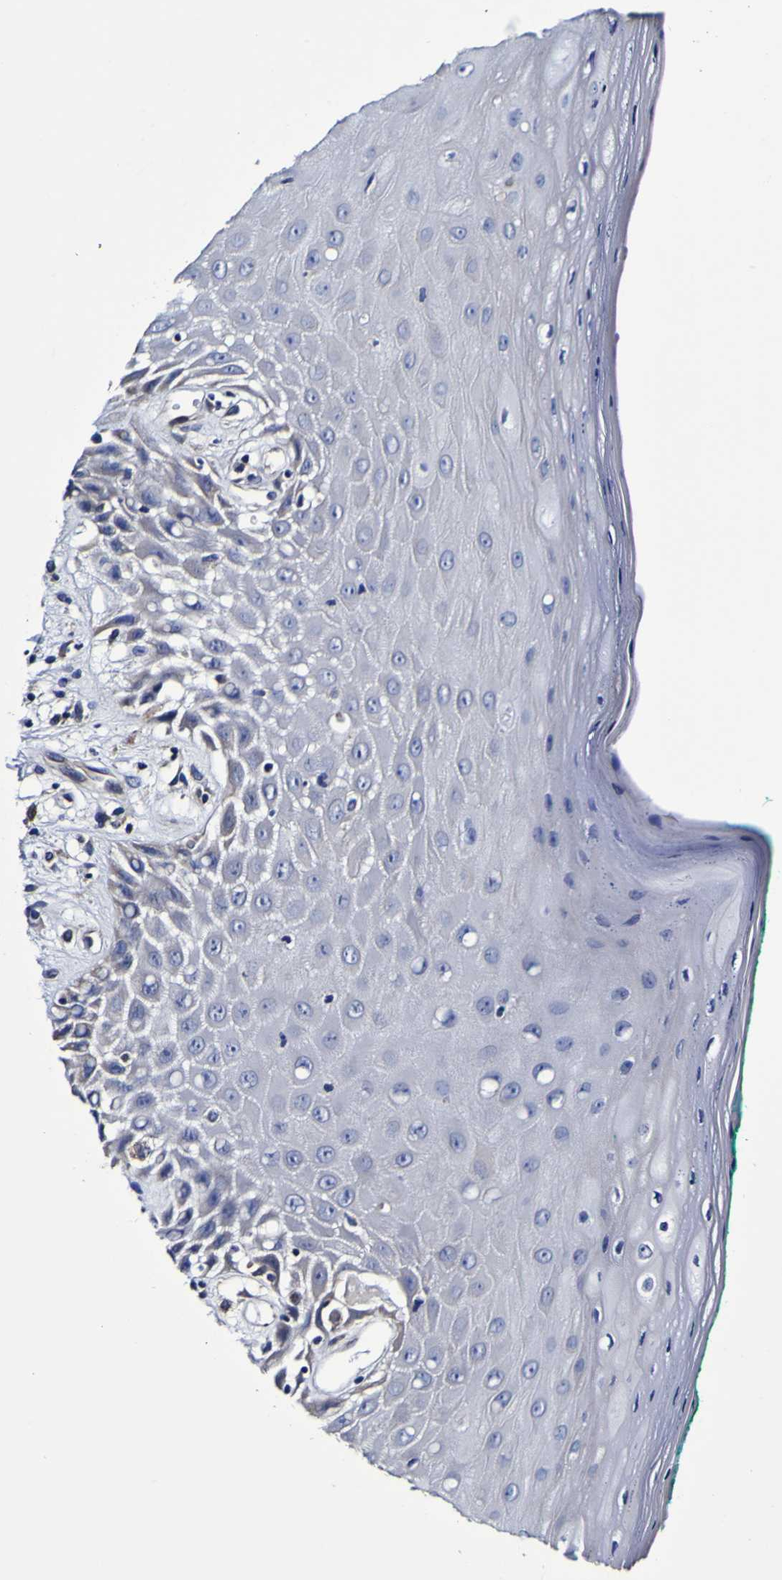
{"staining": {"intensity": "negative", "quantity": "none", "location": "none"}, "tissue": "oral mucosa", "cell_type": "Squamous epithelial cells", "image_type": "normal", "snomed": [{"axis": "morphology", "description": "Normal tissue, NOS"}, {"axis": "morphology", "description": "Squamous cell carcinoma, NOS"}, {"axis": "topography", "description": "Skeletal muscle"}, {"axis": "topography", "description": "Oral tissue"}, {"axis": "topography", "description": "Head-Neck"}], "caption": "This is an immunohistochemistry (IHC) histopathology image of normal human oral mucosa. There is no expression in squamous epithelial cells.", "gene": "GPX1", "patient": {"sex": "female", "age": 84}}